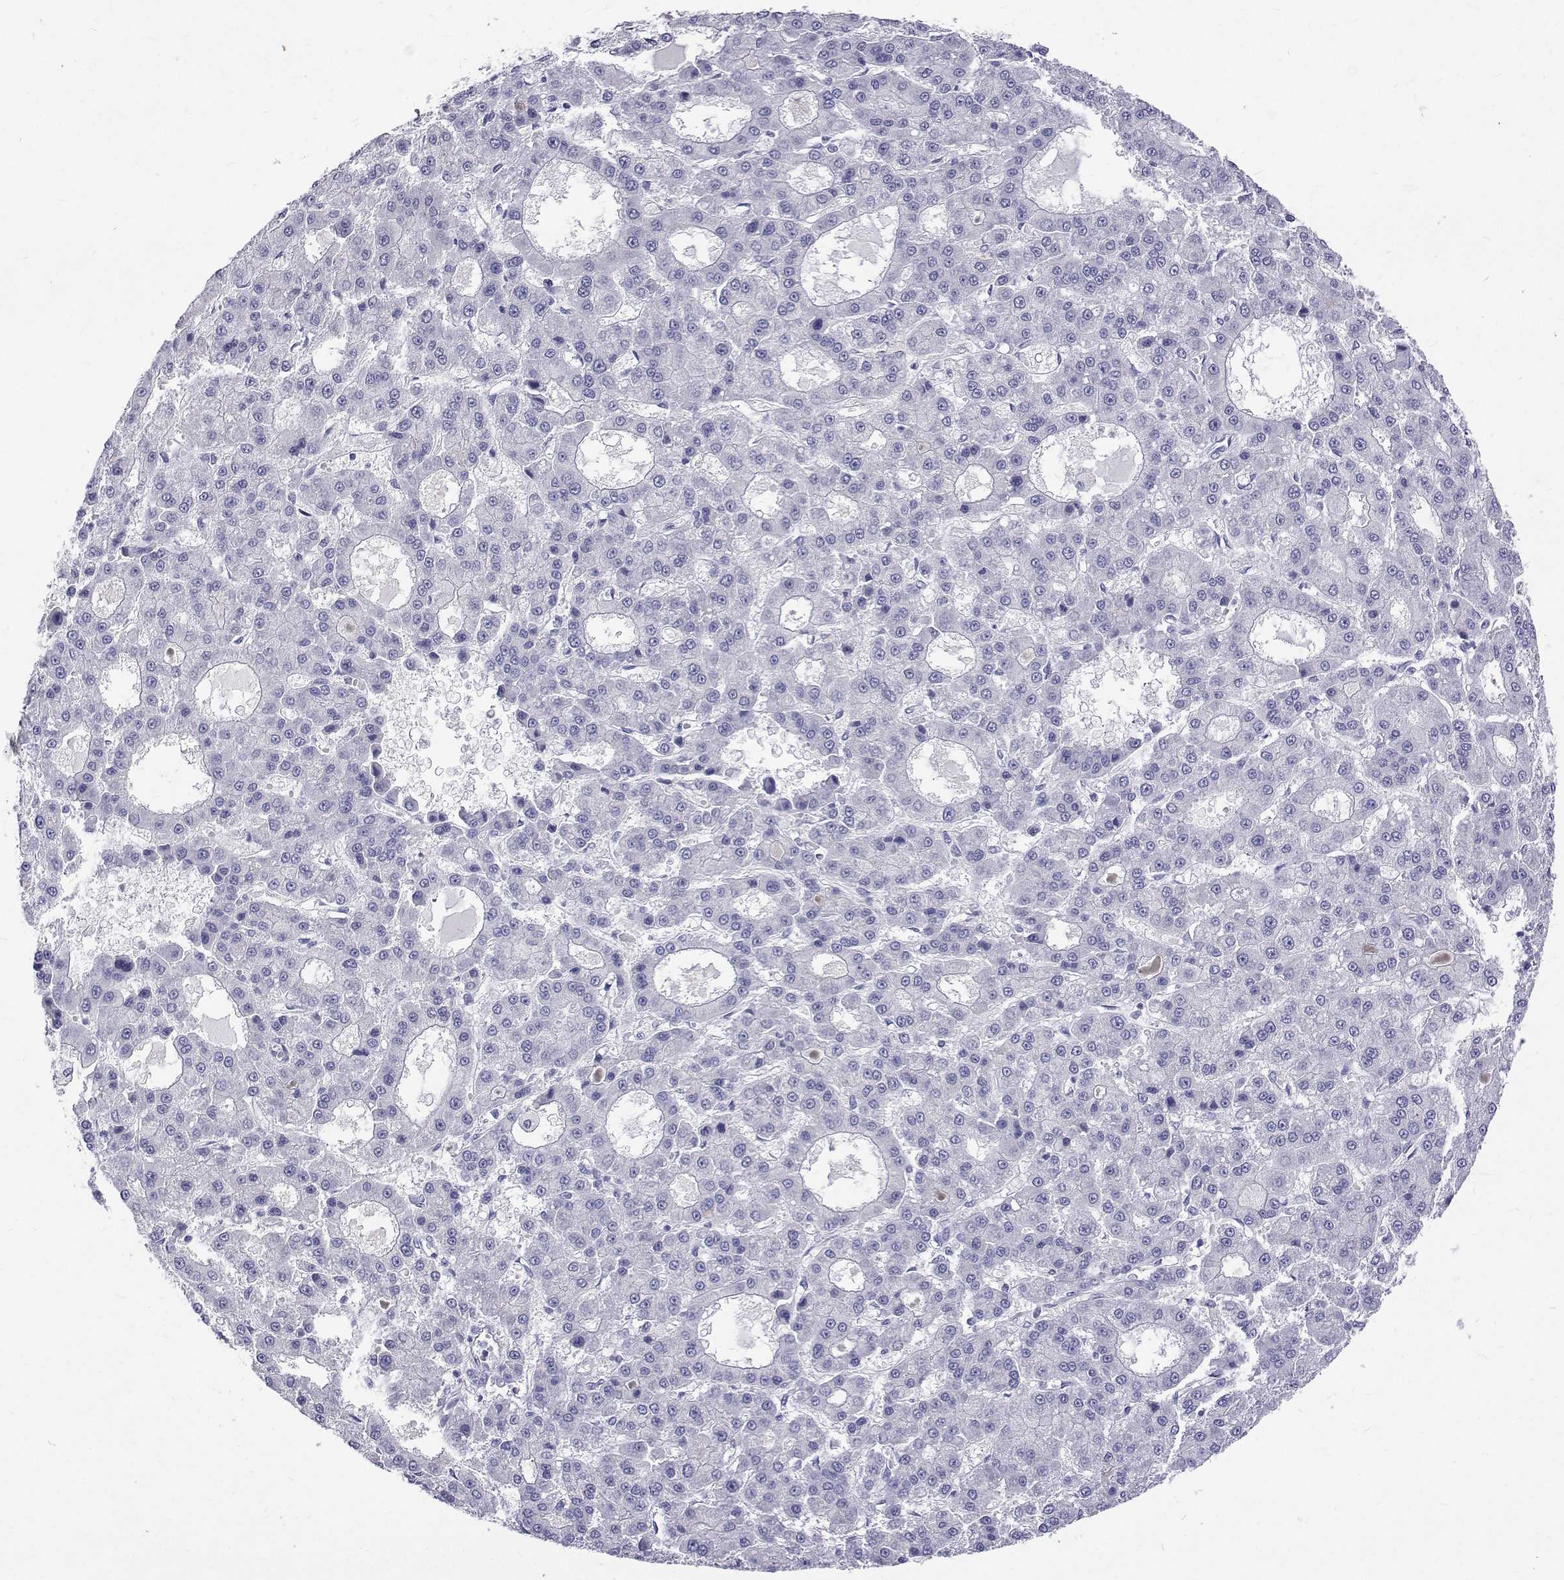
{"staining": {"intensity": "negative", "quantity": "none", "location": "none"}, "tissue": "liver cancer", "cell_type": "Tumor cells", "image_type": "cancer", "snomed": [{"axis": "morphology", "description": "Carcinoma, Hepatocellular, NOS"}, {"axis": "topography", "description": "Liver"}], "caption": "A photomicrograph of human liver cancer (hepatocellular carcinoma) is negative for staining in tumor cells.", "gene": "OPRPN", "patient": {"sex": "male", "age": 70}}